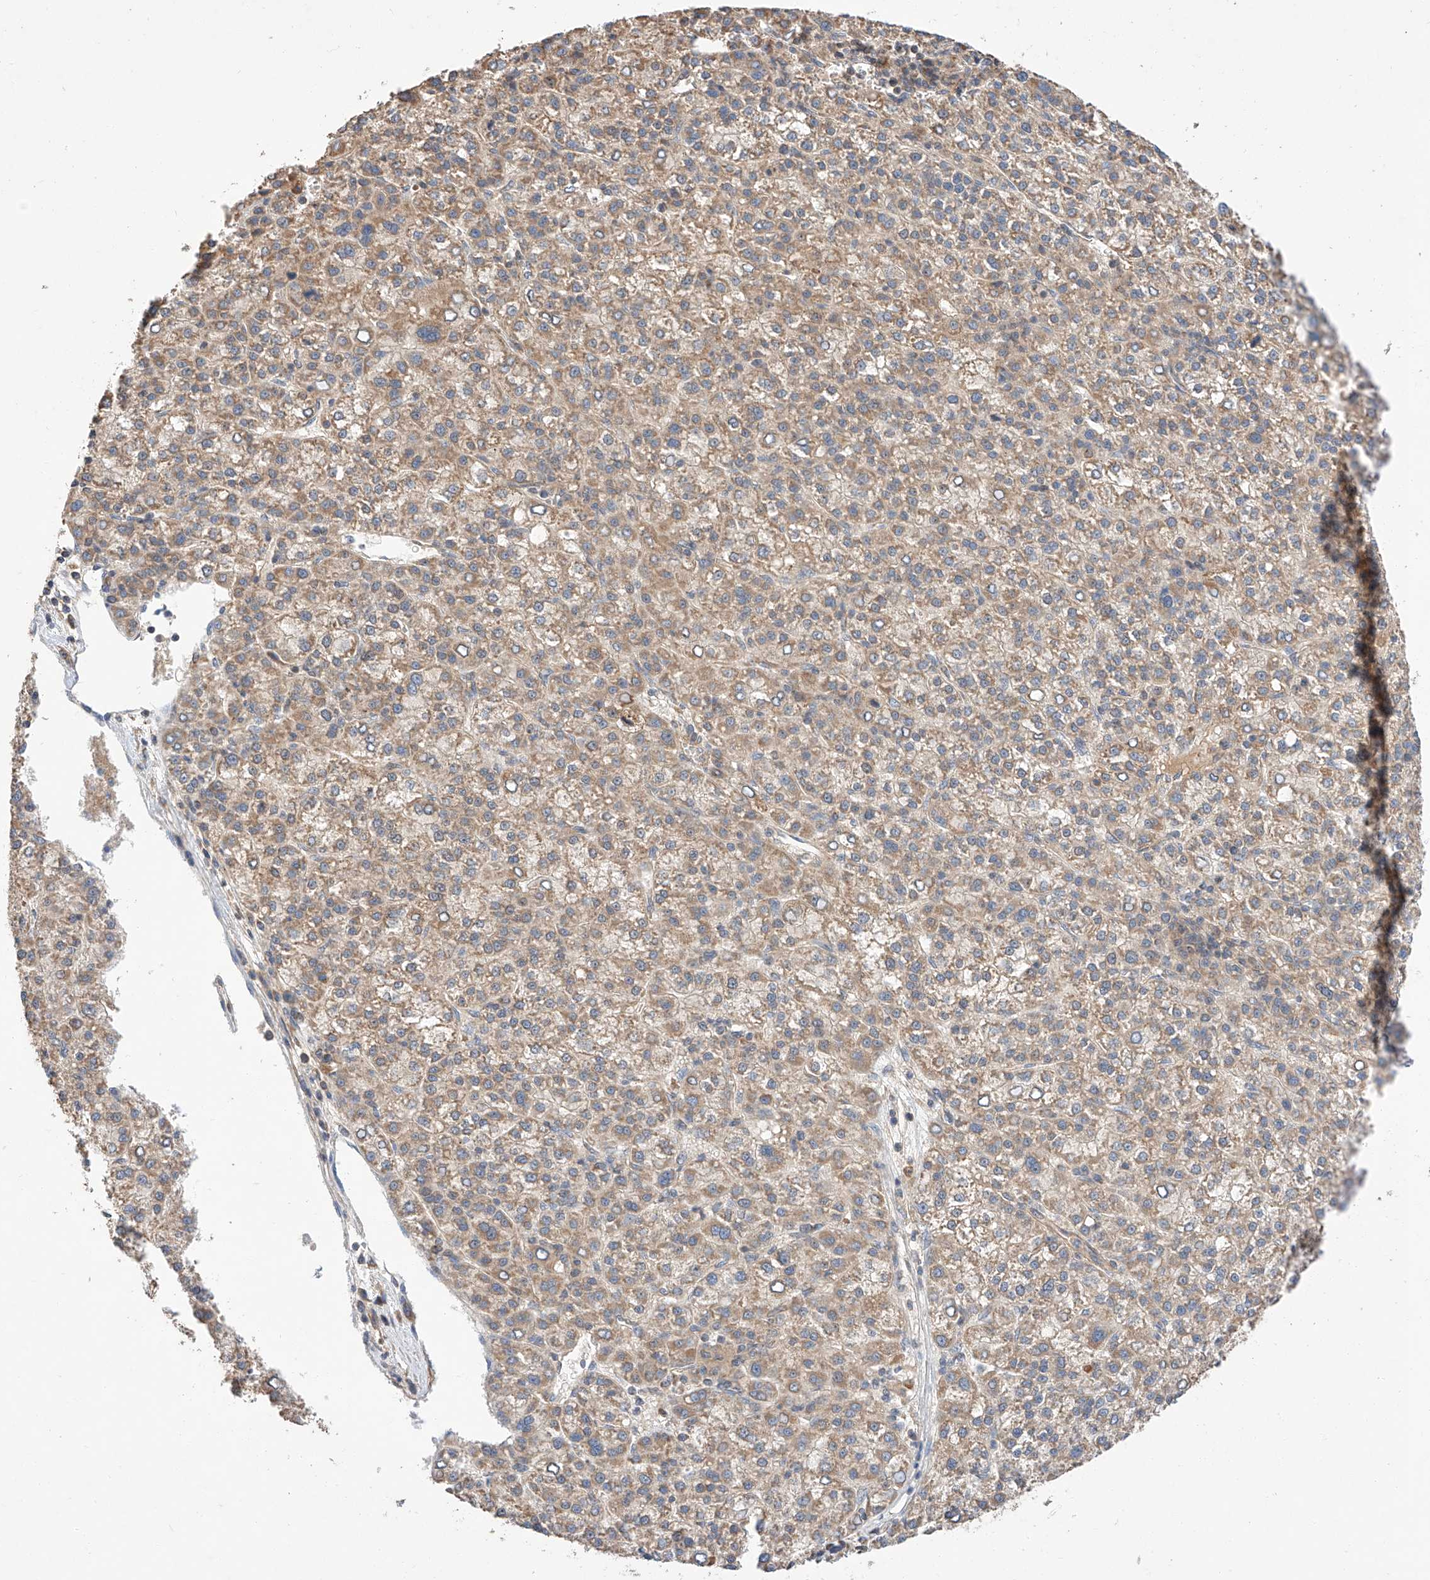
{"staining": {"intensity": "weak", "quantity": ">75%", "location": "cytoplasmic/membranous"}, "tissue": "liver cancer", "cell_type": "Tumor cells", "image_type": "cancer", "snomed": [{"axis": "morphology", "description": "Carcinoma, Hepatocellular, NOS"}, {"axis": "topography", "description": "Liver"}], "caption": "The photomicrograph exhibits a brown stain indicating the presence of a protein in the cytoplasmic/membranous of tumor cells in liver cancer (hepatocellular carcinoma).", "gene": "RAB23", "patient": {"sex": "female", "age": 58}}